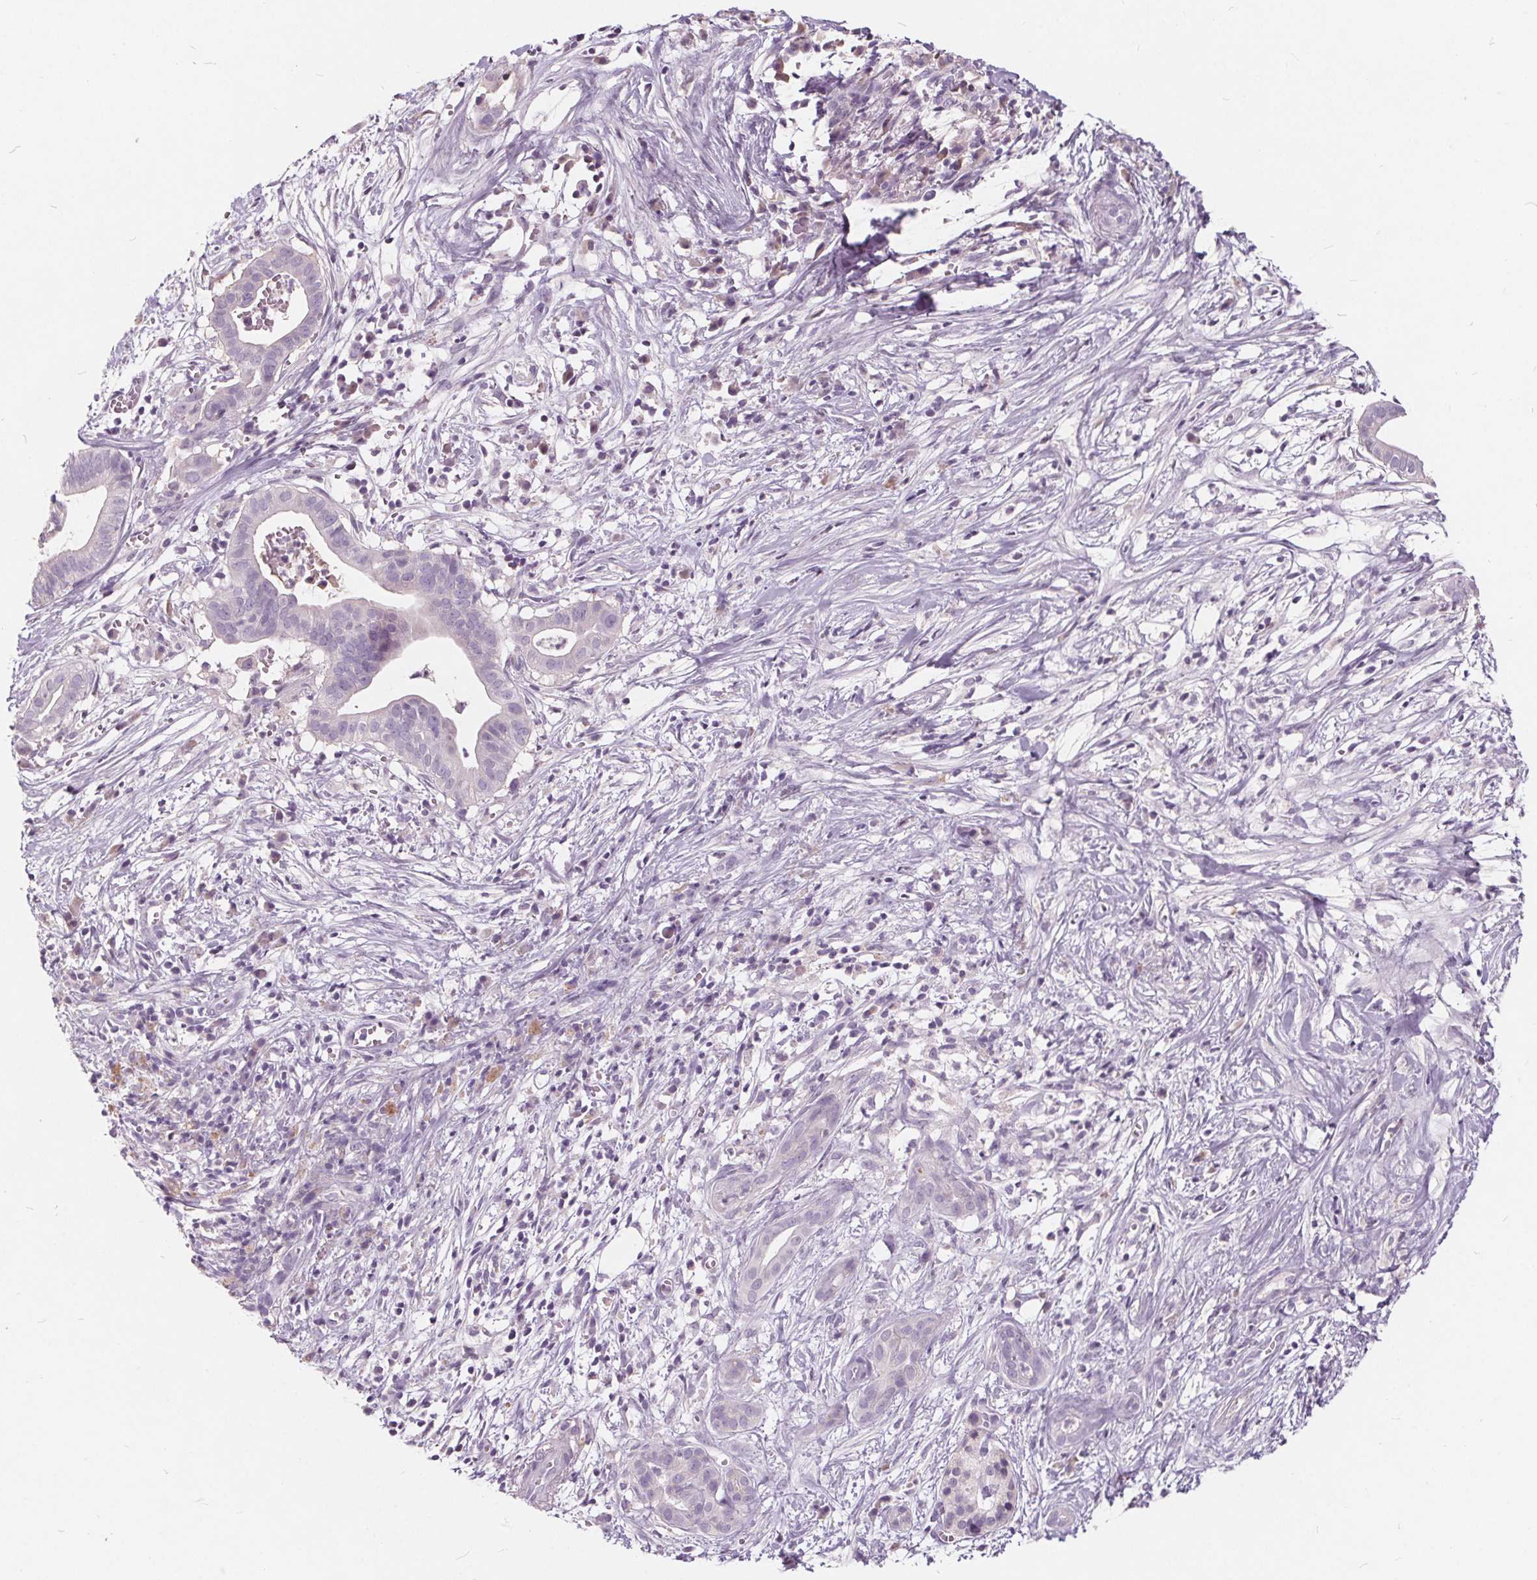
{"staining": {"intensity": "negative", "quantity": "none", "location": "none"}, "tissue": "pancreatic cancer", "cell_type": "Tumor cells", "image_type": "cancer", "snomed": [{"axis": "morphology", "description": "Adenocarcinoma, NOS"}, {"axis": "topography", "description": "Pancreas"}], "caption": "Adenocarcinoma (pancreatic) was stained to show a protein in brown. There is no significant expression in tumor cells. (DAB IHC with hematoxylin counter stain).", "gene": "PLA2G2E", "patient": {"sex": "male", "age": 61}}